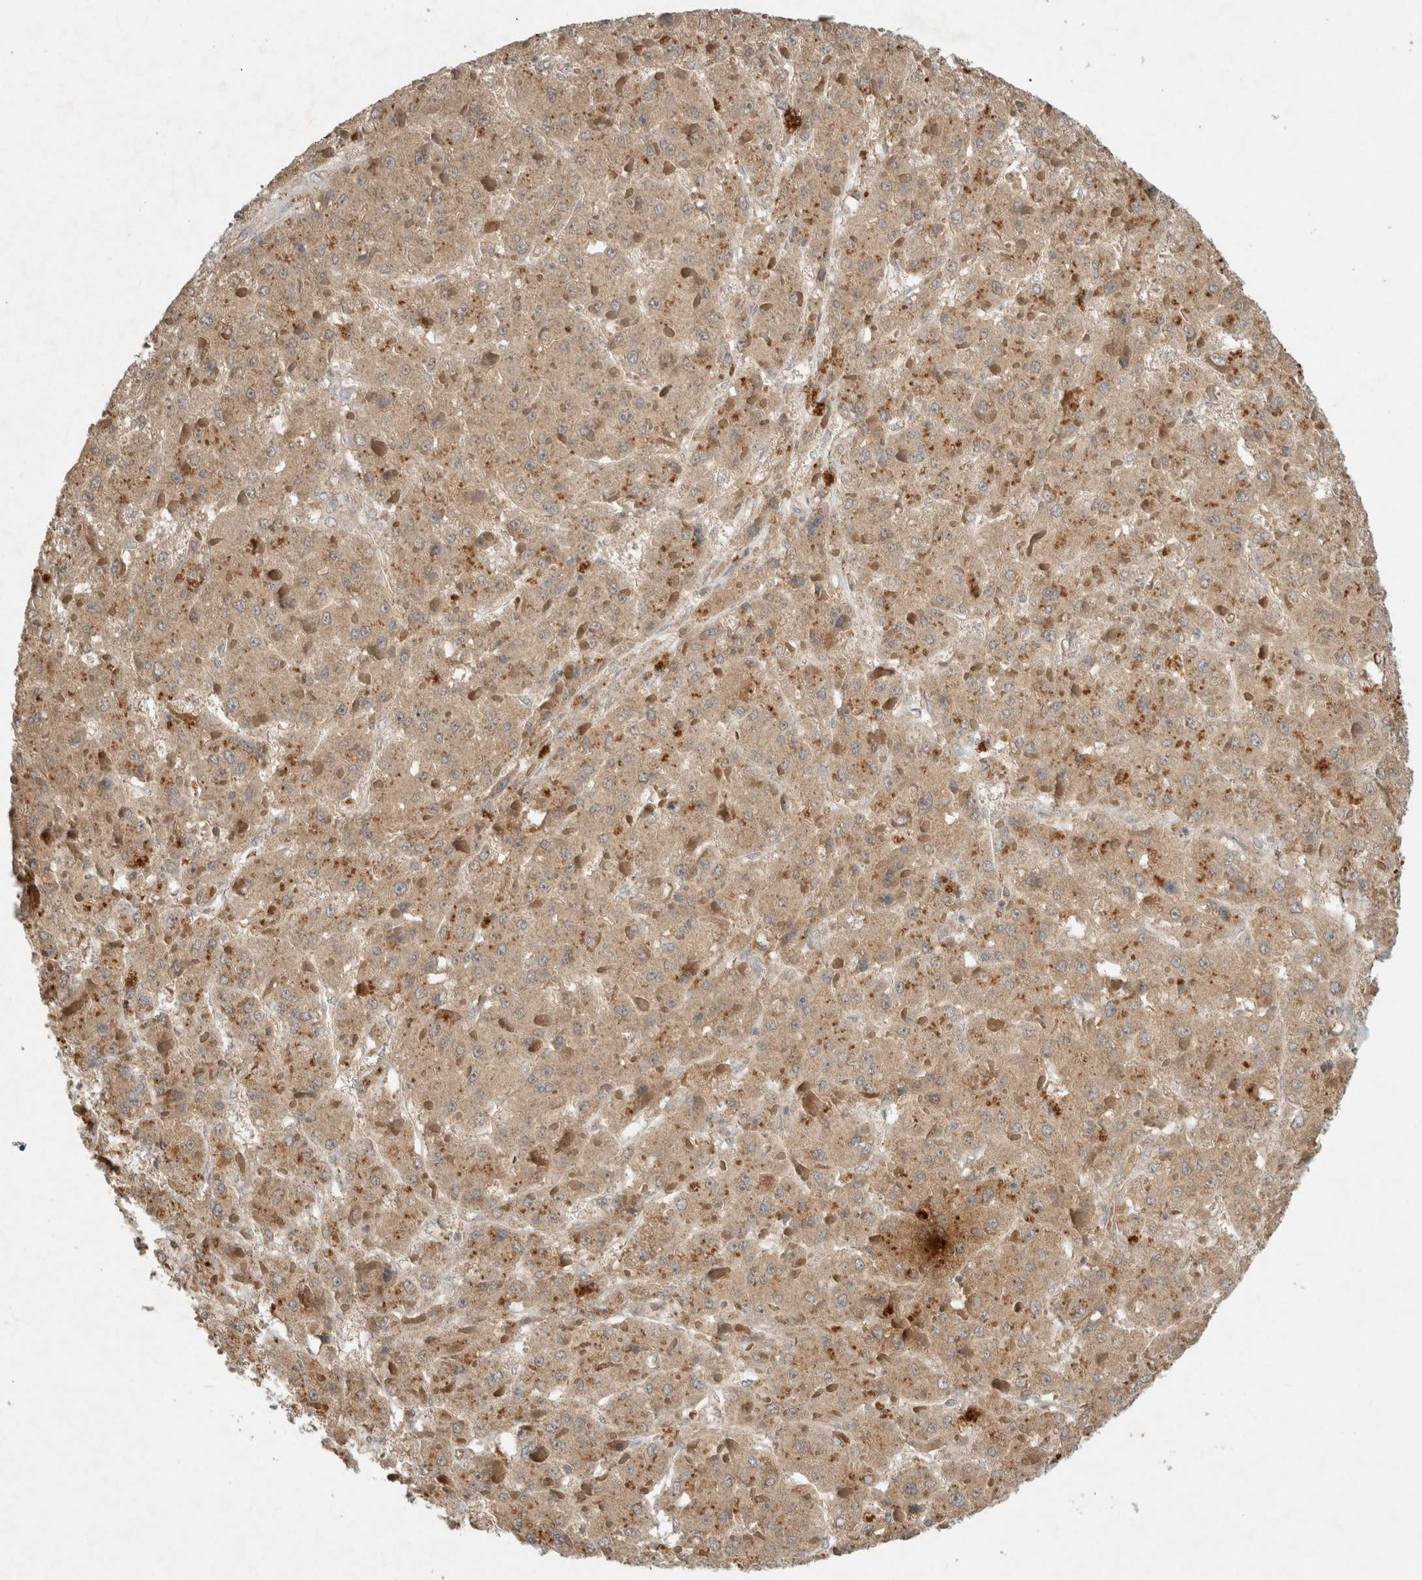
{"staining": {"intensity": "weak", "quantity": ">75%", "location": "cytoplasmic/membranous"}, "tissue": "liver cancer", "cell_type": "Tumor cells", "image_type": "cancer", "snomed": [{"axis": "morphology", "description": "Carcinoma, Hepatocellular, NOS"}, {"axis": "topography", "description": "Liver"}], "caption": "Tumor cells exhibit weak cytoplasmic/membranous expression in approximately >75% of cells in liver hepatocellular carcinoma.", "gene": "LOXL2", "patient": {"sex": "female", "age": 73}}